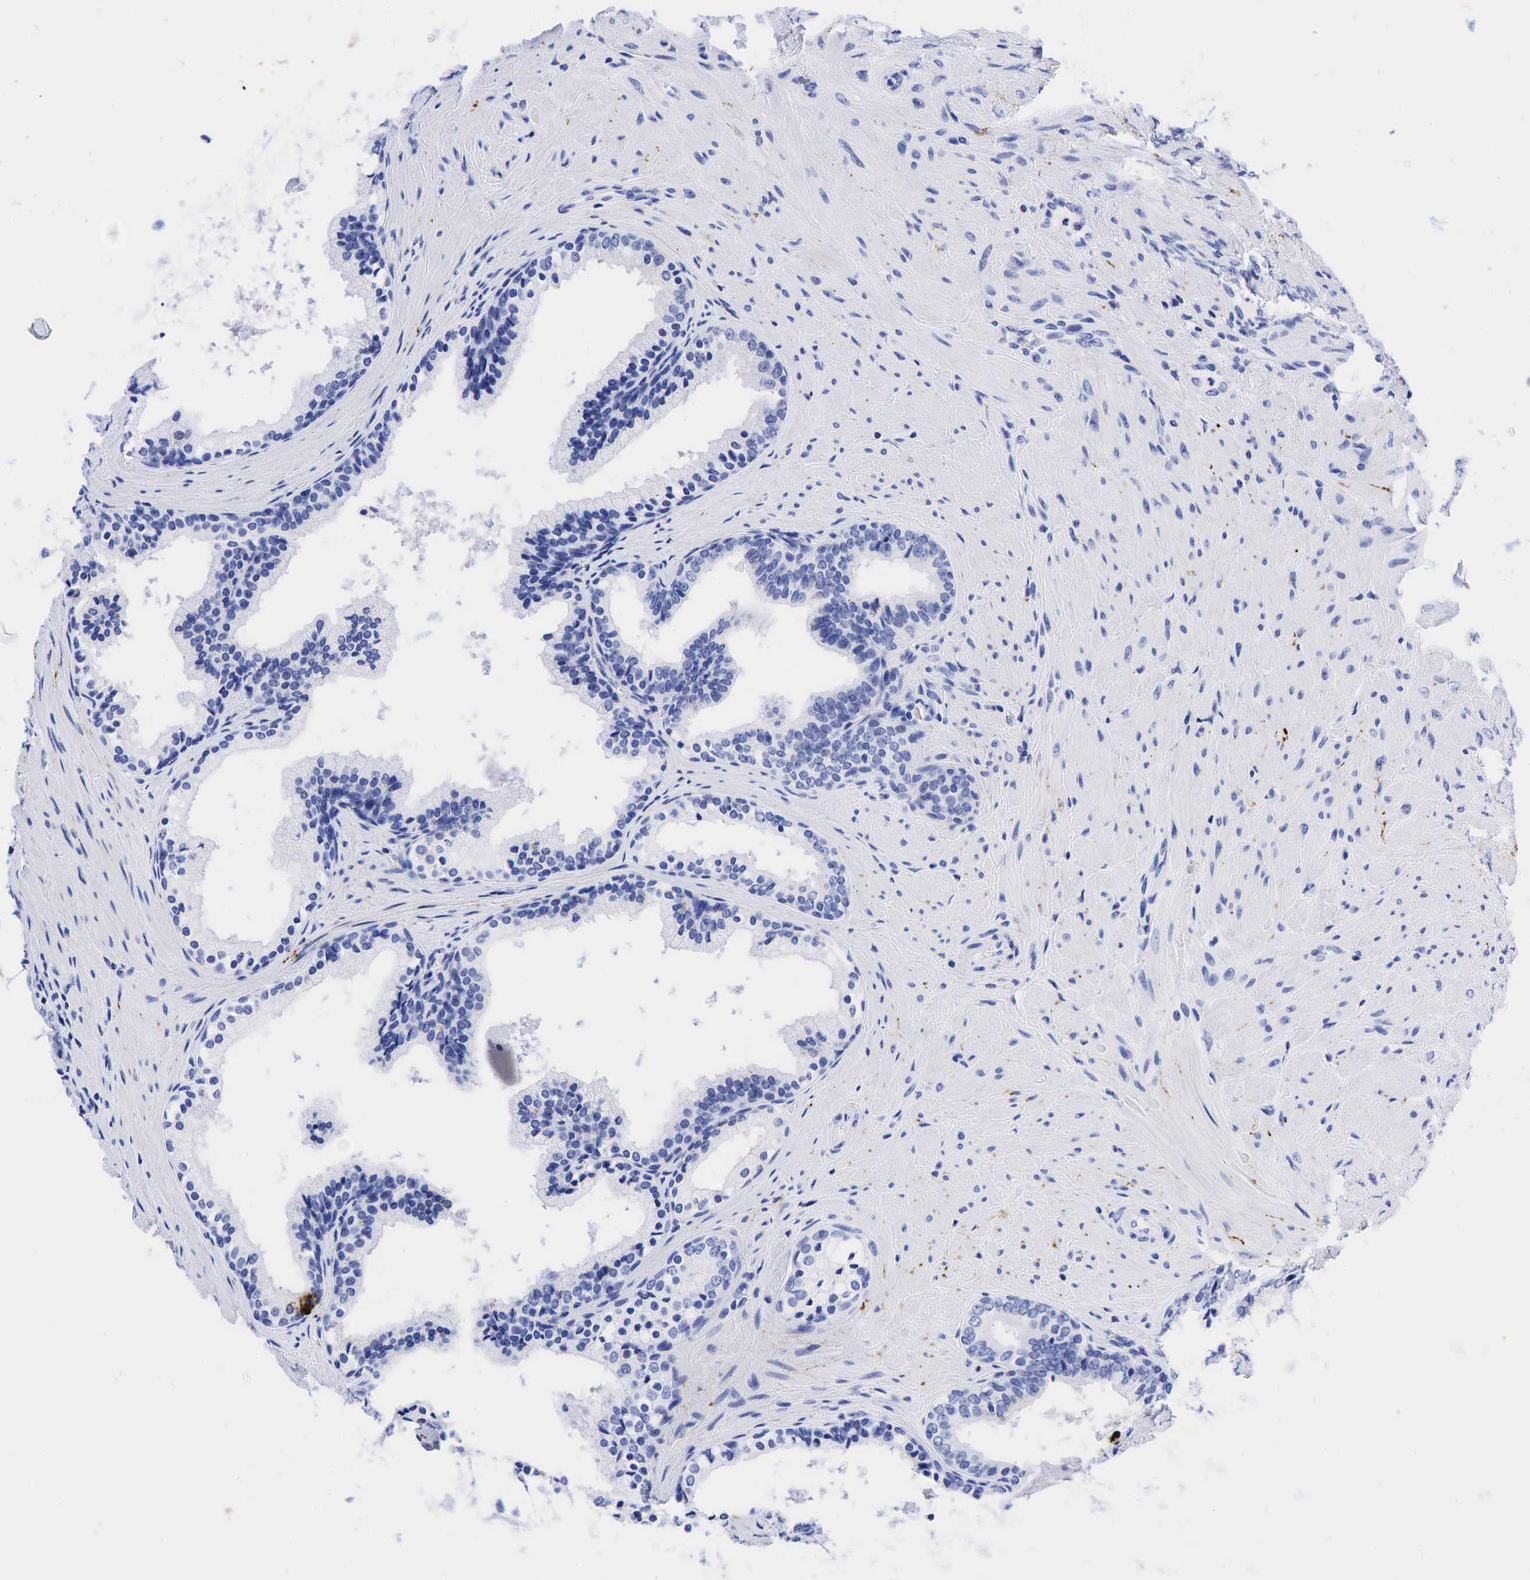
{"staining": {"intensity": "weak", "quantity": "<25%", "location": "nuclear"}, "tissue": "prostate", "cell_type": "Glandular cells", "image_type": "normal", "snomed": [{"axis": "morphology", "description": "Normal tissue, NOS"}, {"axis": "topography", "description": "Prostate"}], "caption": "A high-resolution image shows IHC staining of normal prostate, which shows no significant staining in glandular cells.", "gene": "CHGA", "patient": {"sex": "male", "age": 65}}